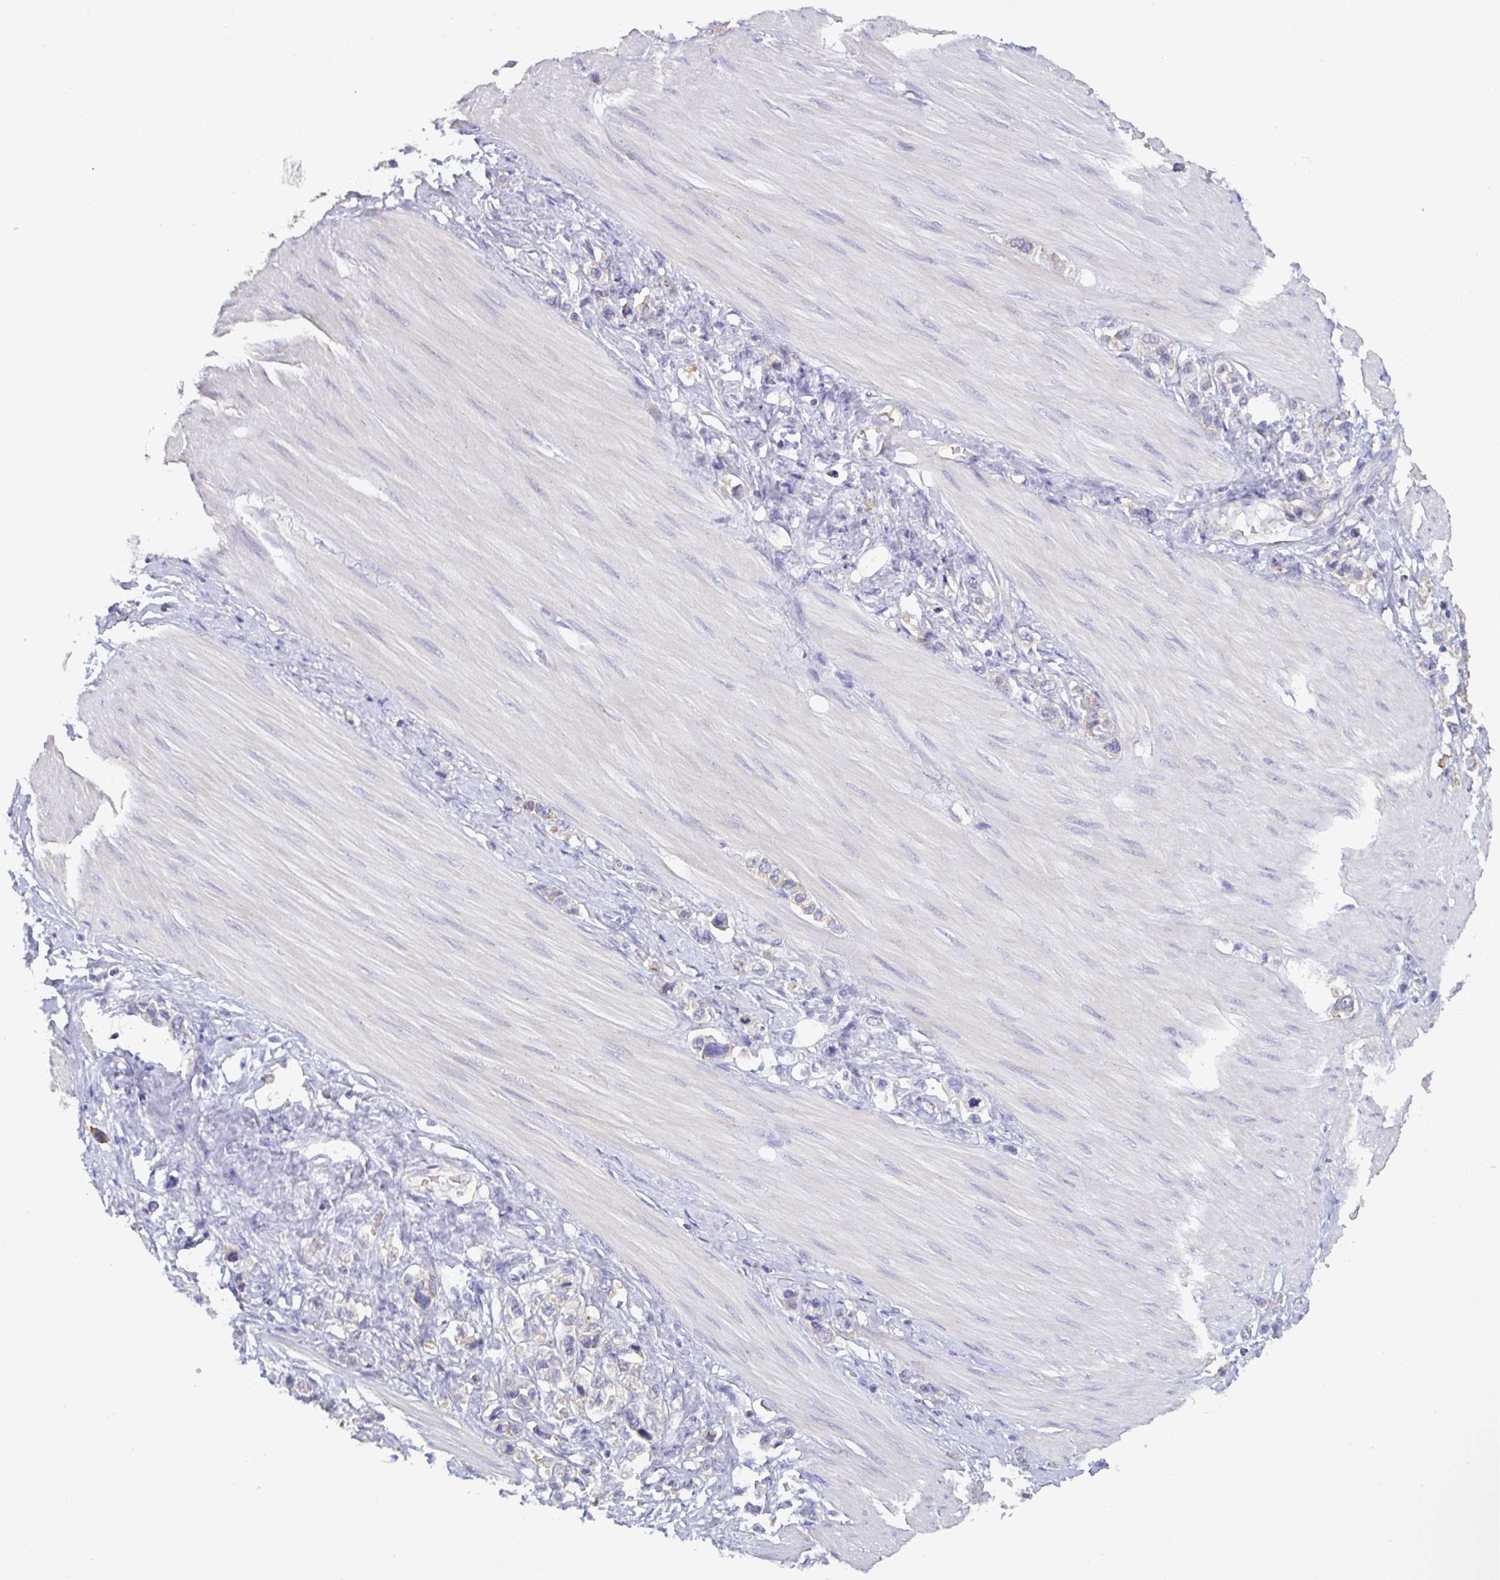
{"staining": {"intensity": "negative", "quantity": "none", "location": "none"}, "tissue": "stomach cancer", "cell_type": "Tumor cells", "image_type": "cancer", "snomed": [{"axis": "morphology", "description": "Adenocarcinoma, NOS"}, {"axis": "topography", "description": "Stomach"}], "caption": "High power microscopy photomicrograph of an immunohistochemistry histopathology image of stomach cancer (adenocarcinoma), revealing no significant expression in tumor cells.", "gene": "SLC66A1", "patient": {"sex": "female", "age": 65}}